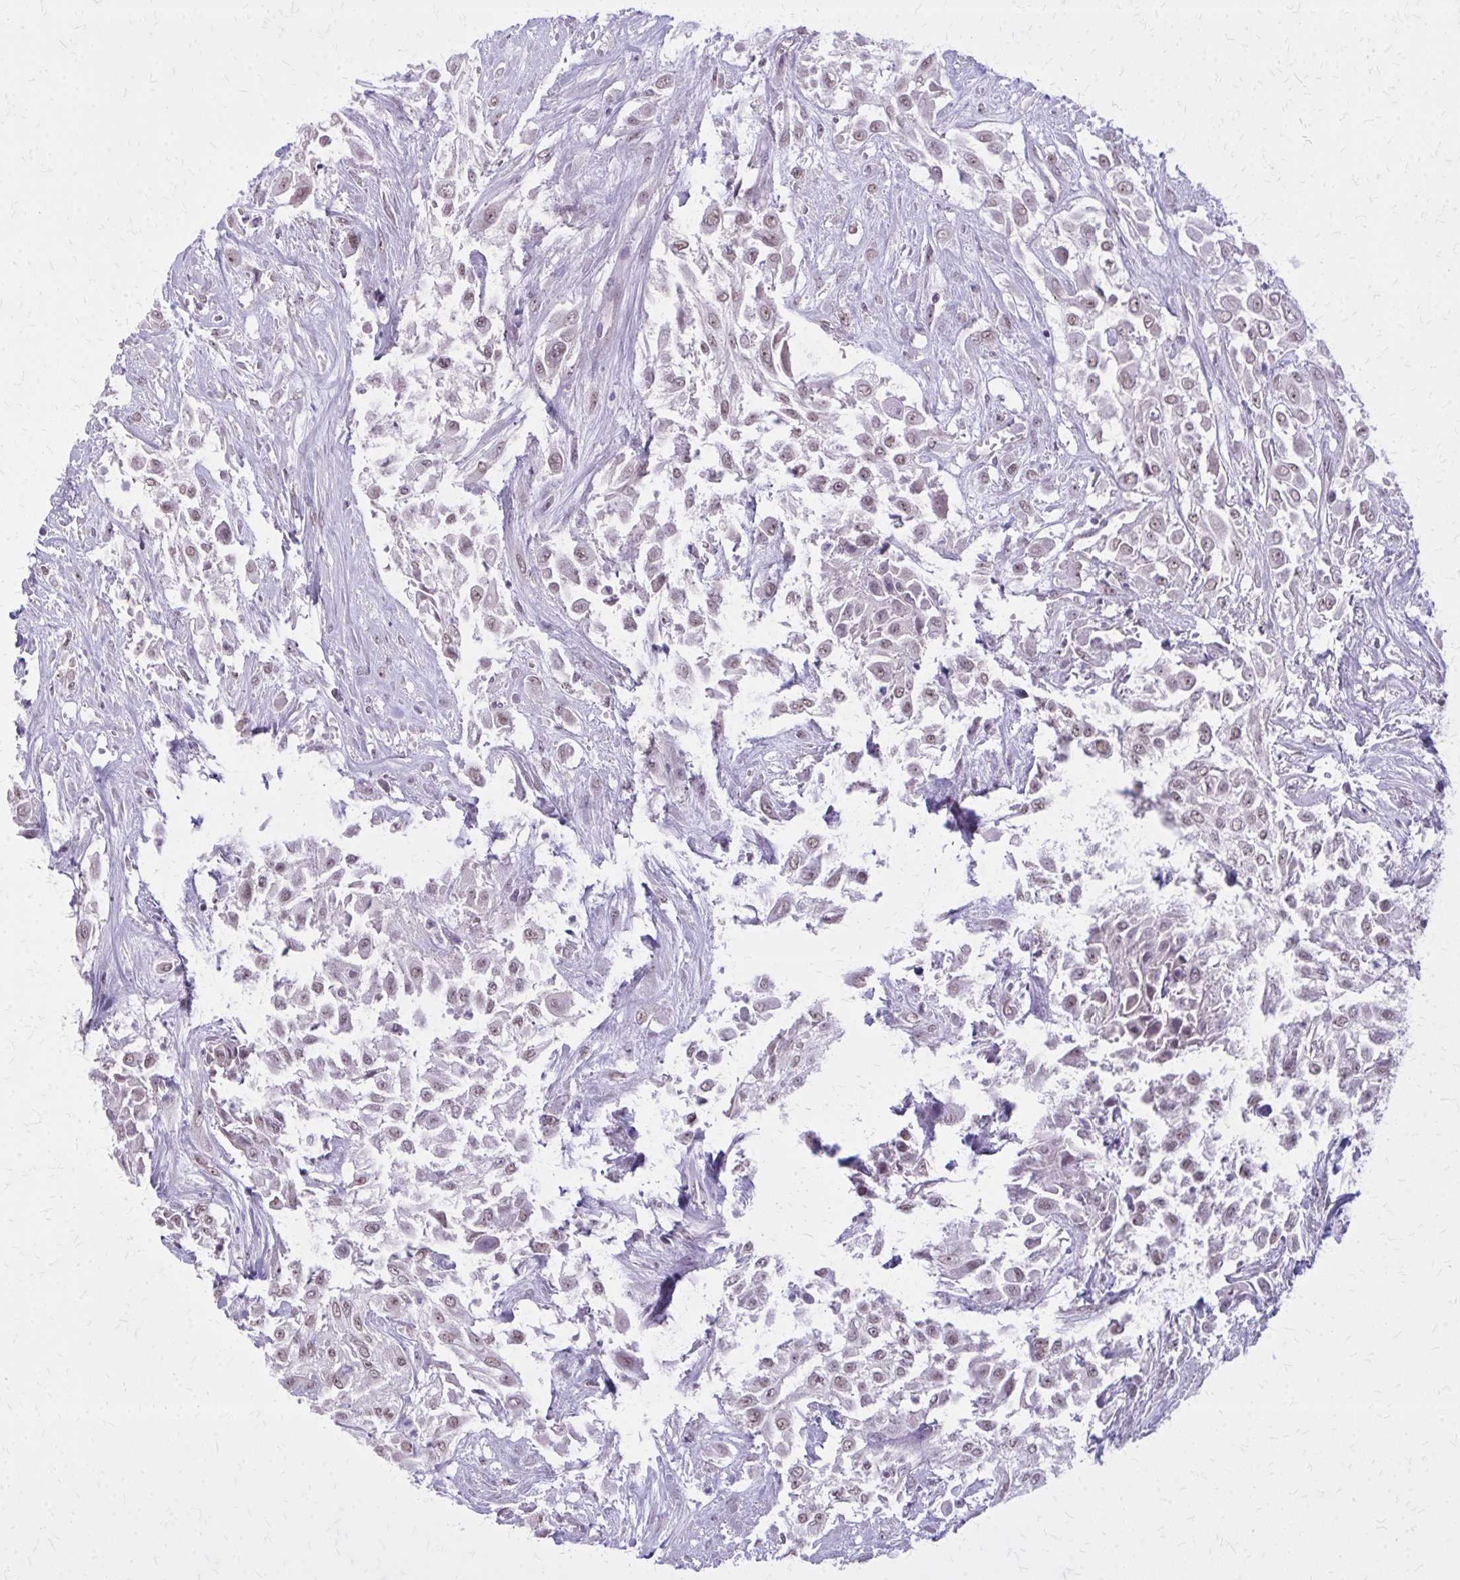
{"staining": {"intensity": "negative", "quantity": "none", "location": "none"}, "tissue": "urothelial cancer", "cell_type": "Tumor cells", "image_type": "cancer", "snomed": [{"axis": "morphology", "description": "Urothelial carcinoma, High grade"}, {"axis": "topography", "description": "Urinary bladder"}], "caption": "Immunohistochemistry histopathology image of human high-grade urothelial carcinoma stained for a protein (brown), which displays no expression in tumor cells.", "gene": "PLCB1", "patient": {"sex": "male", "age": 57}}